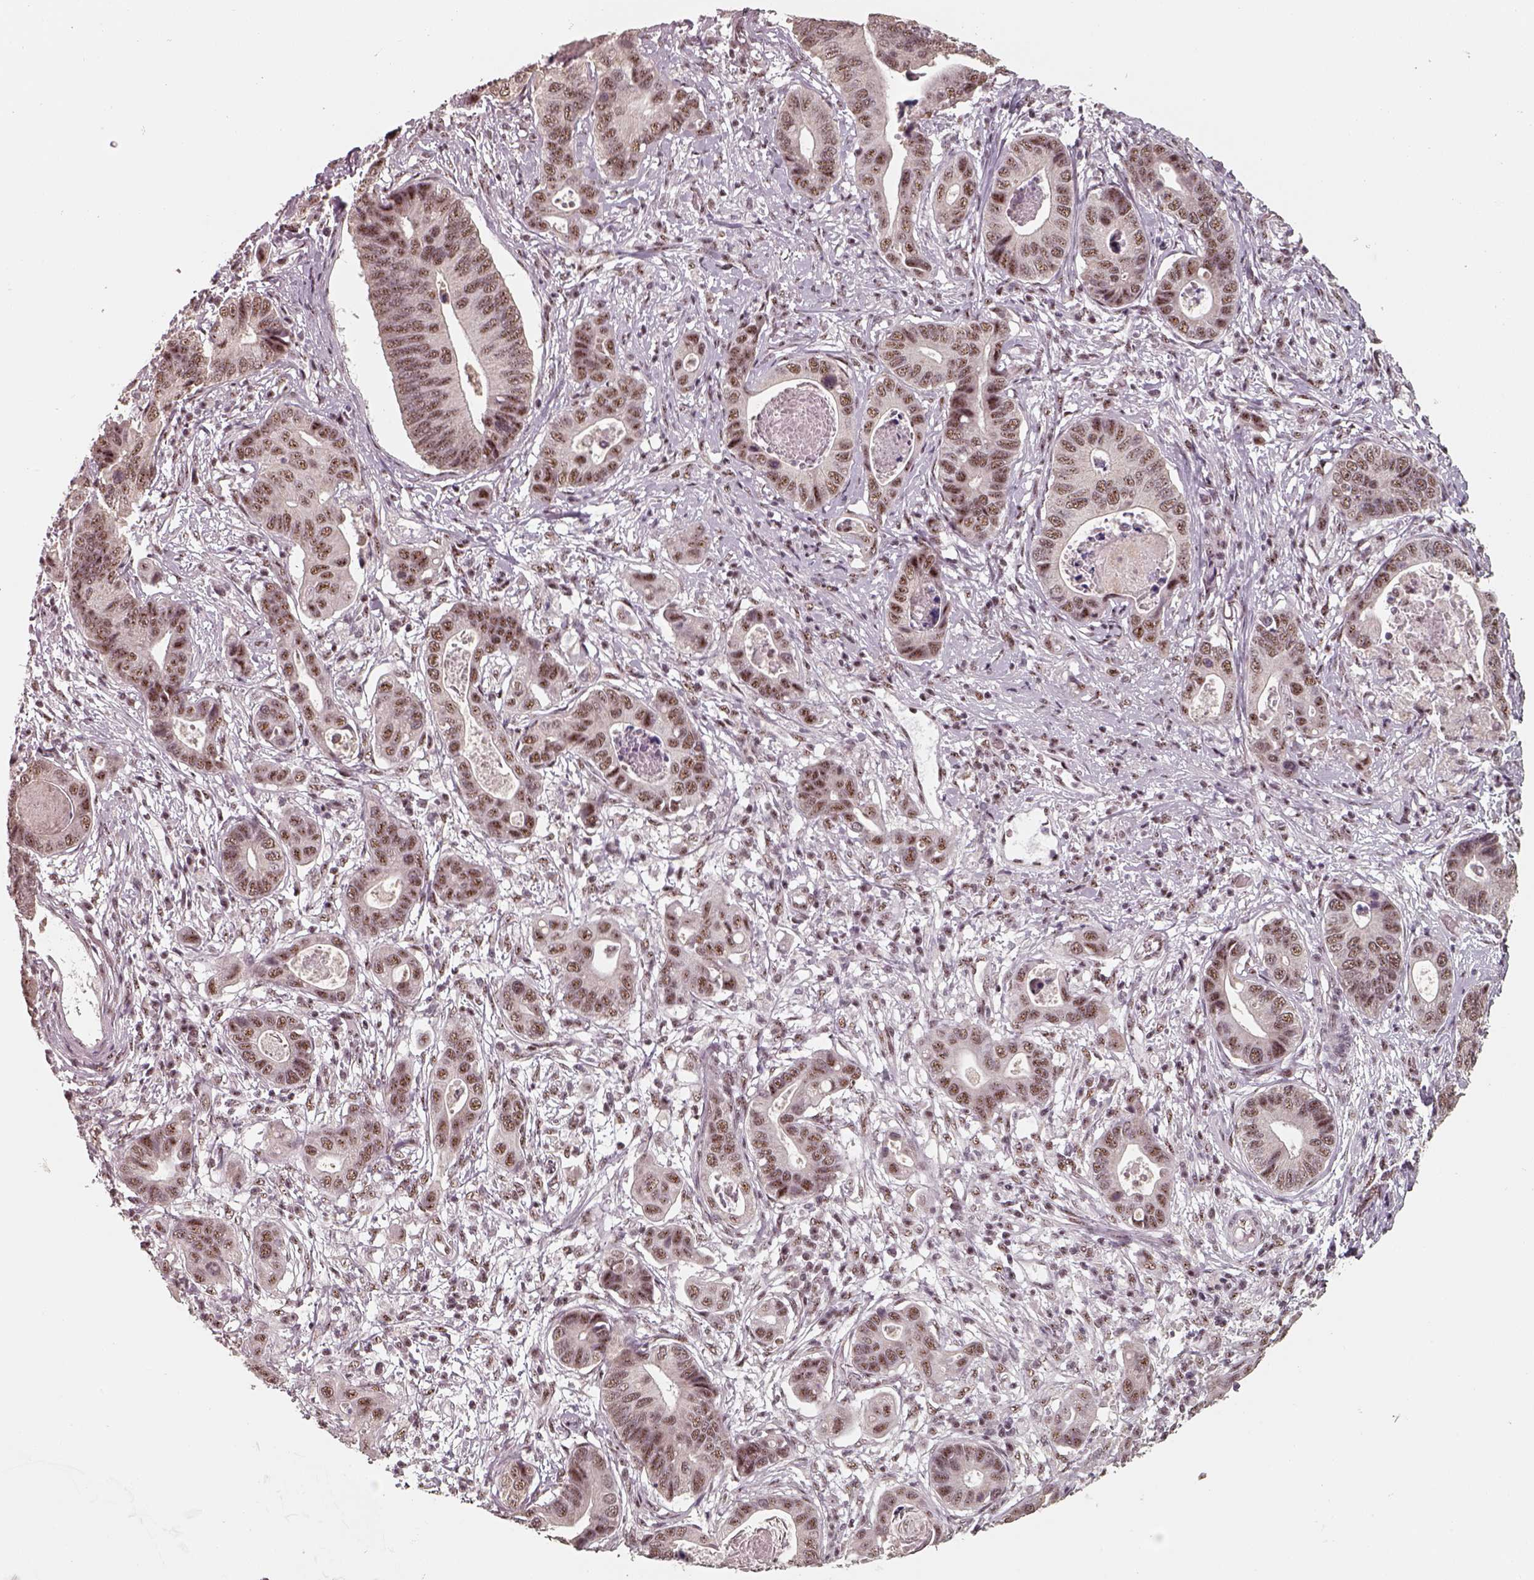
{"staining": {"intensity": "moderate", "quantity": ">75%", "location": "nuclear"}, "tissue": "stomach cancer", "cell_type": "Tumor cells", "image_type": "cancer", "snomed": [{"axis": "morphology", "description": "Adenocarcinoma, NOS"}, {"axis": "topography", "description": "Stomach"}], "caption": "This histopathology image demonstrates immunohistochemistry (IHC) staining of human stomach cancer, with medium moderate nuclear positivity in about >75% of tumor cells.", "gene": "ATXN7L3", "patient": {"sex": "male", "age": 84}}